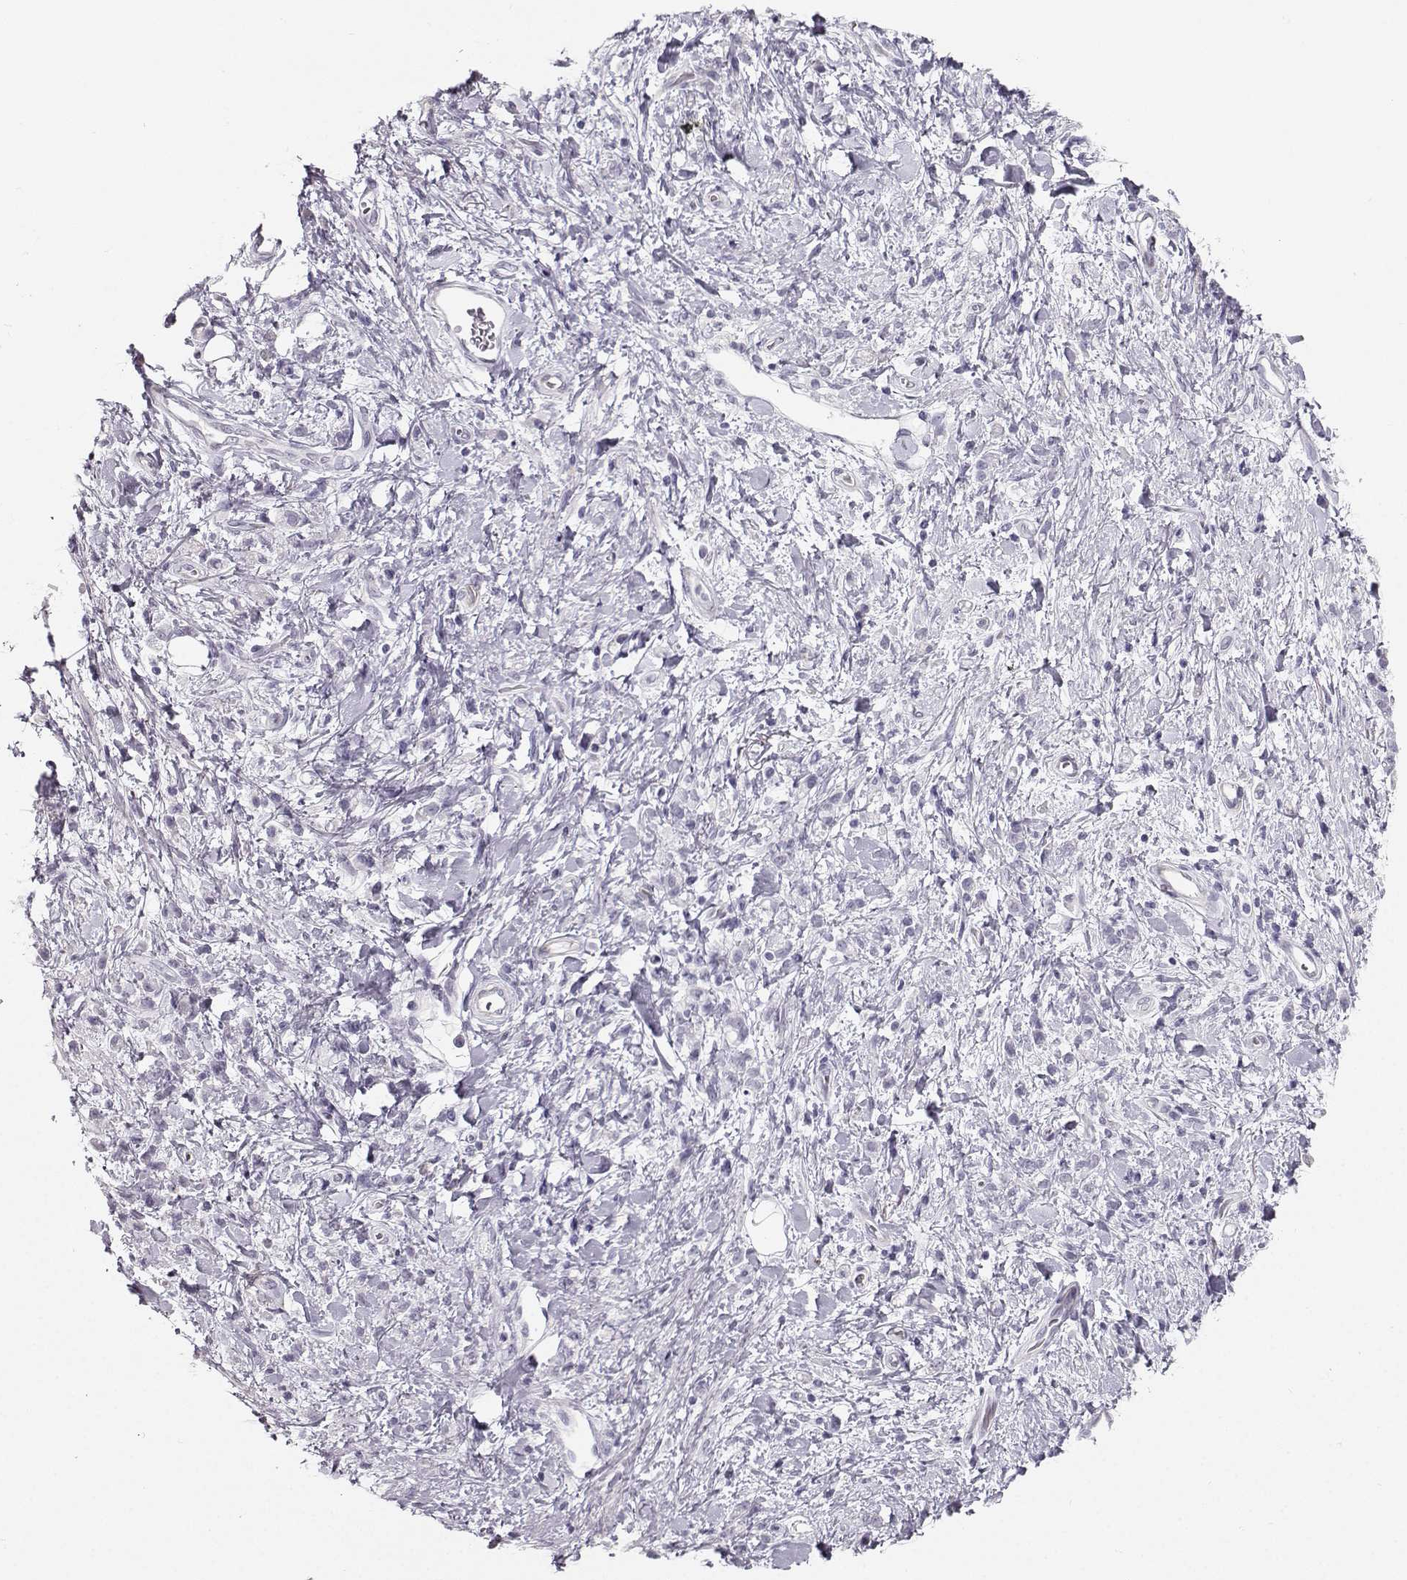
{"staining": {"intensity": "negative", "quantity": "none", "location": "none"}, "tissue": "stomach cancer", "cell_type": "Tumor cells", "image_type": "cancer", "snomed": [{"axis": "morphology", "description": "Adenocarcinoma, NOS"}, {"axis": "topography", "description": "Stomach"}], "caption": "IHC photomicrograph of neoplastic tissue: human stomach cancer (adenocarcinoma) stained with DAB (3,3'-diaminobenzidine) shows no significant protein positivity in tumor cells. (Stains: DAB immunohistochemistry (IHC) with hematoxylin counter stain, Microscopy: brightfield microscopy at high magnification).", "gene": "CASR", "patient": {"sex": "male", "age": 77}}